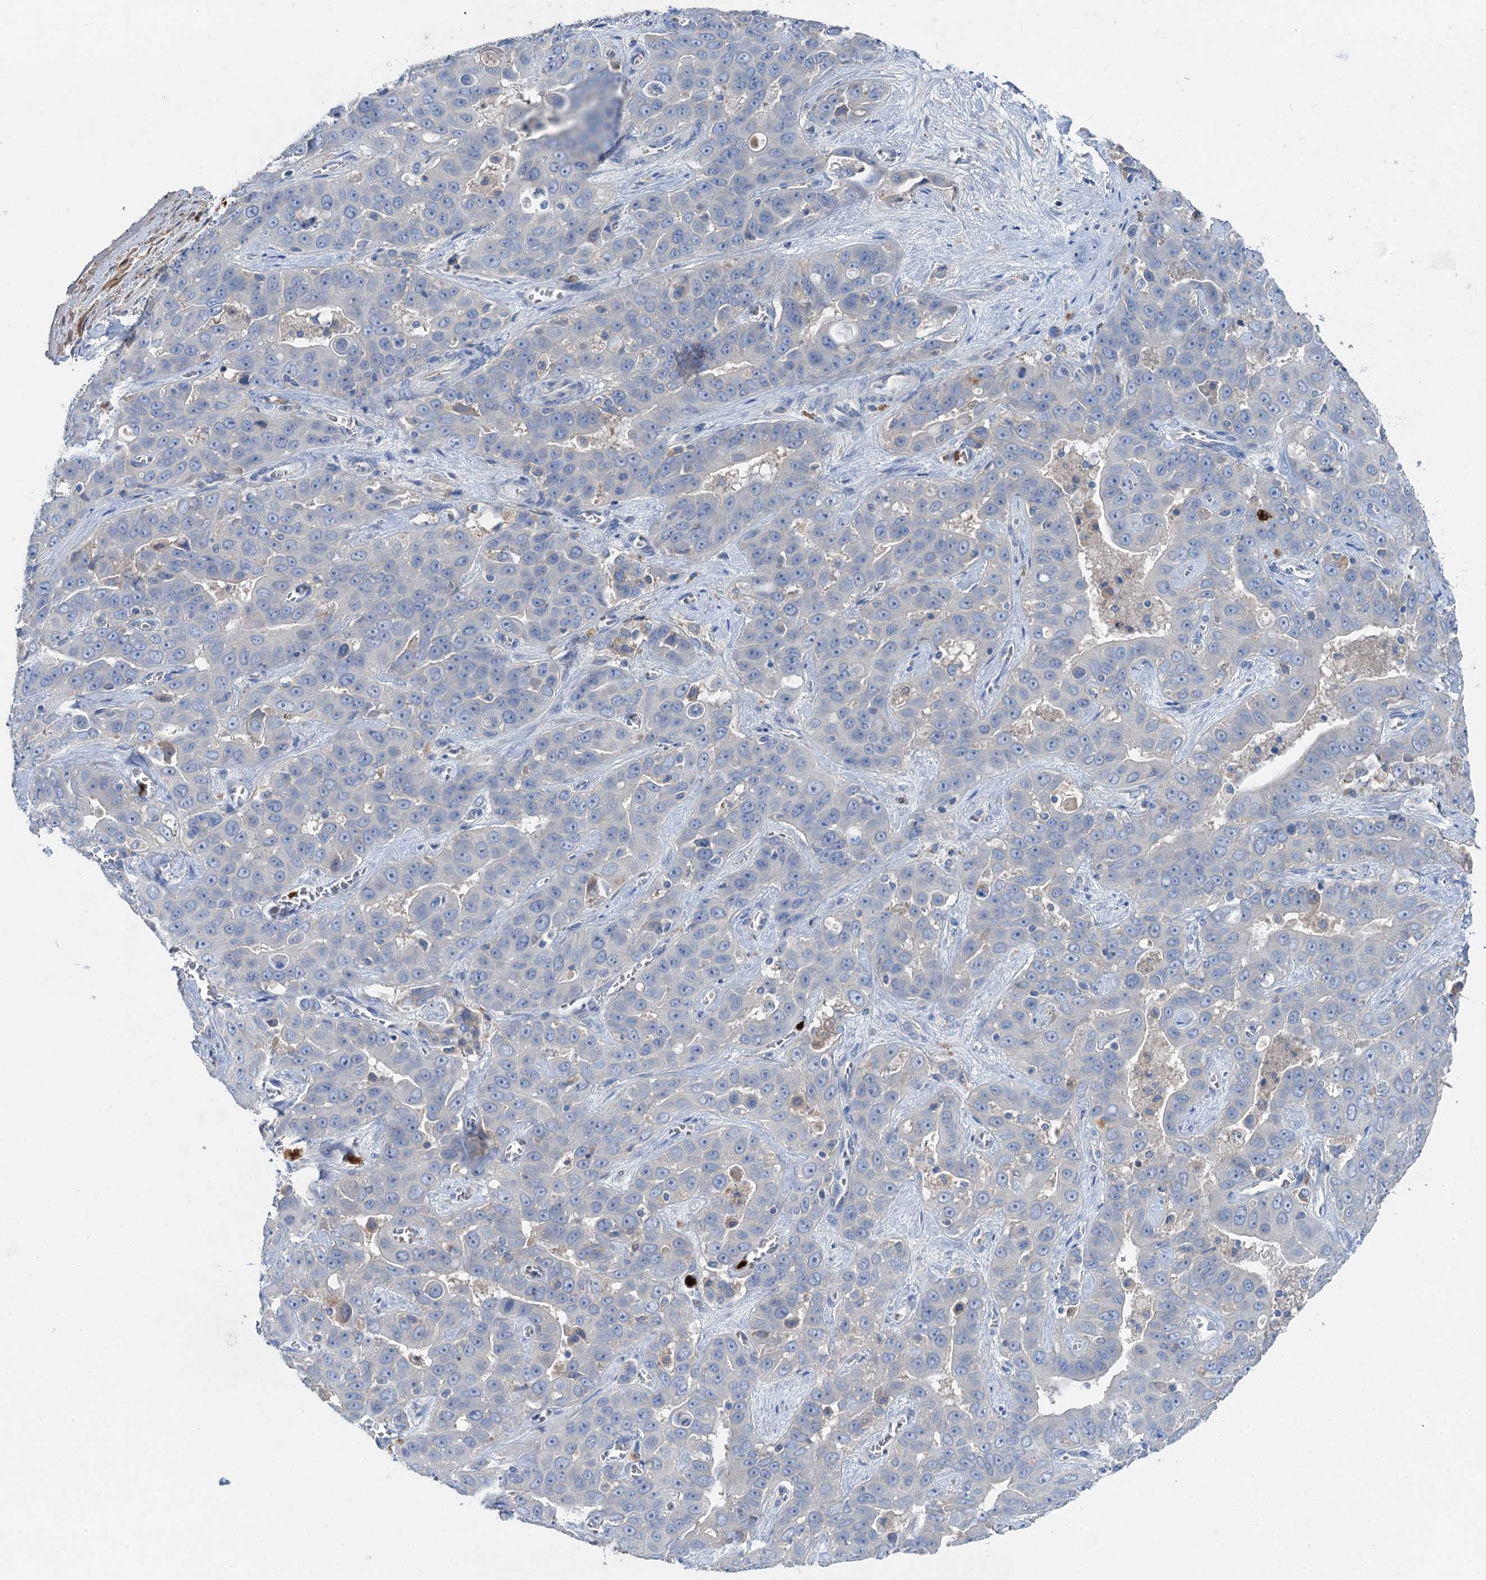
{"staining": {"intensity": "negative", "quantity": "none", "location": "none"}, "tissue": "liver cancer", "cell_type": "Tumor cells", "image_type": "cancer", "snomed": [{"axis": "morphology", "description": "Cholangiocarcinoma"}, {"axis": "topography", "description": "Liver"}], "caption": "IHC histopathology image of liver cancer (cholangiocarcinoma) stained for a protein (brown), which exhibits no staining in tumor cells.", "gene": "OTOA", "patient": {"sex": "female", "age": 52}}